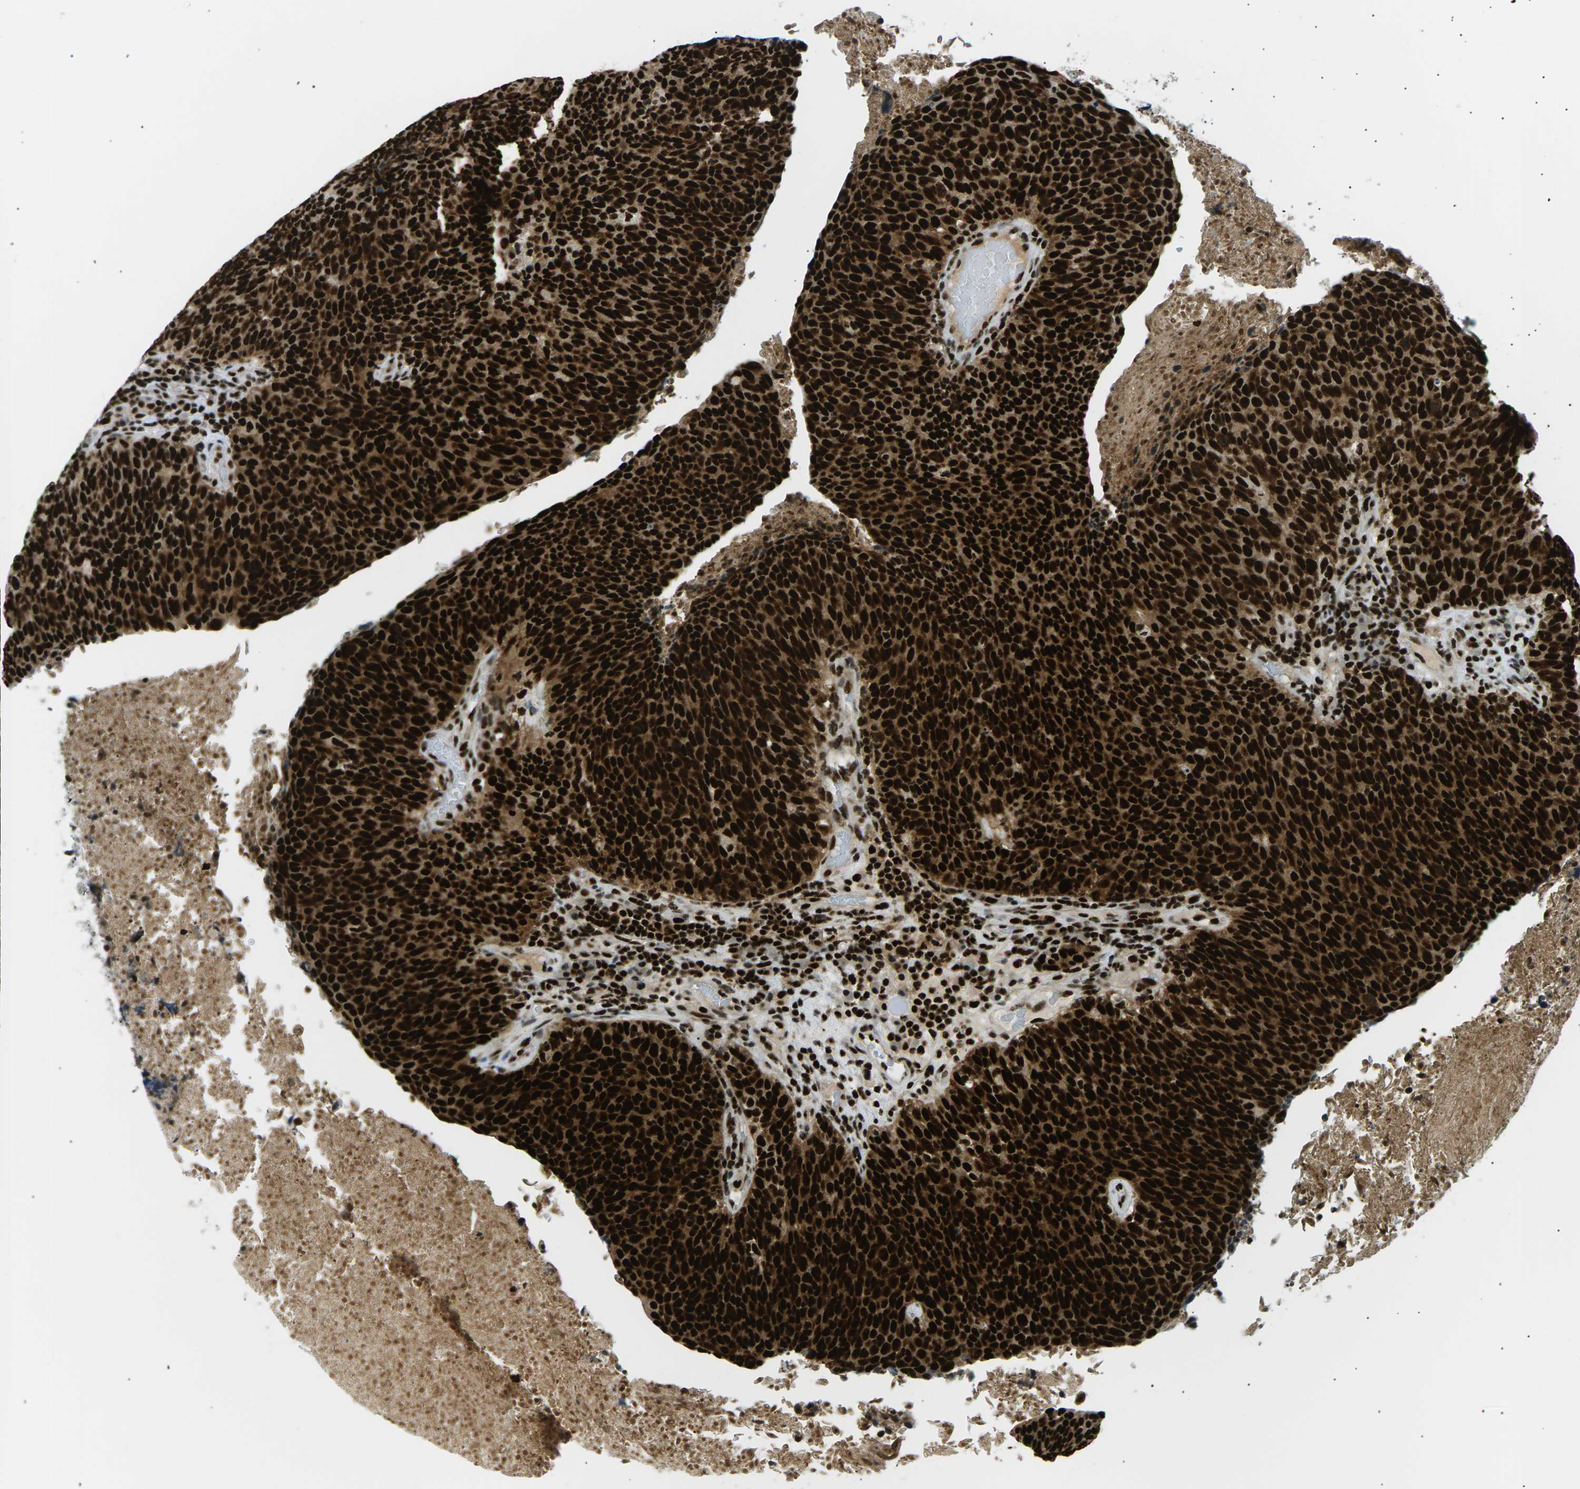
{"staining": {"intensity": "strong", "quantity": ">75%", "location": "cytoplasmic/membranous,nuclear"}, "tissue": "head and neck cancer", "cell_type": "Tumor cells", "image_type": "cancer", "snomed": [{"axis": "morphology", "description": "Squamous cell carcinoma, NOS"}, {"axis": "morphology", "description": "Squamous cell carcinoma, metastatic, NOS"}, {"axis": "topography", "description": "Lymph node"}, {"axis": "topography", "description": "Head-Neck"}], "caption": "Immunohistochemistry photomicrograph of neoplastic tissue: head and neck cancer (squamous cell carcinoma) stained using immunohistochemistry displays high levels of strong protein expression localized specifically in the cytoplasmic/membranous and nuclear of tumor cells, appearing as a cytoplasmic/membranous and nuclear brown color.", "gene": "RPA2", "patient": {"sex": "male", "age": 62}}